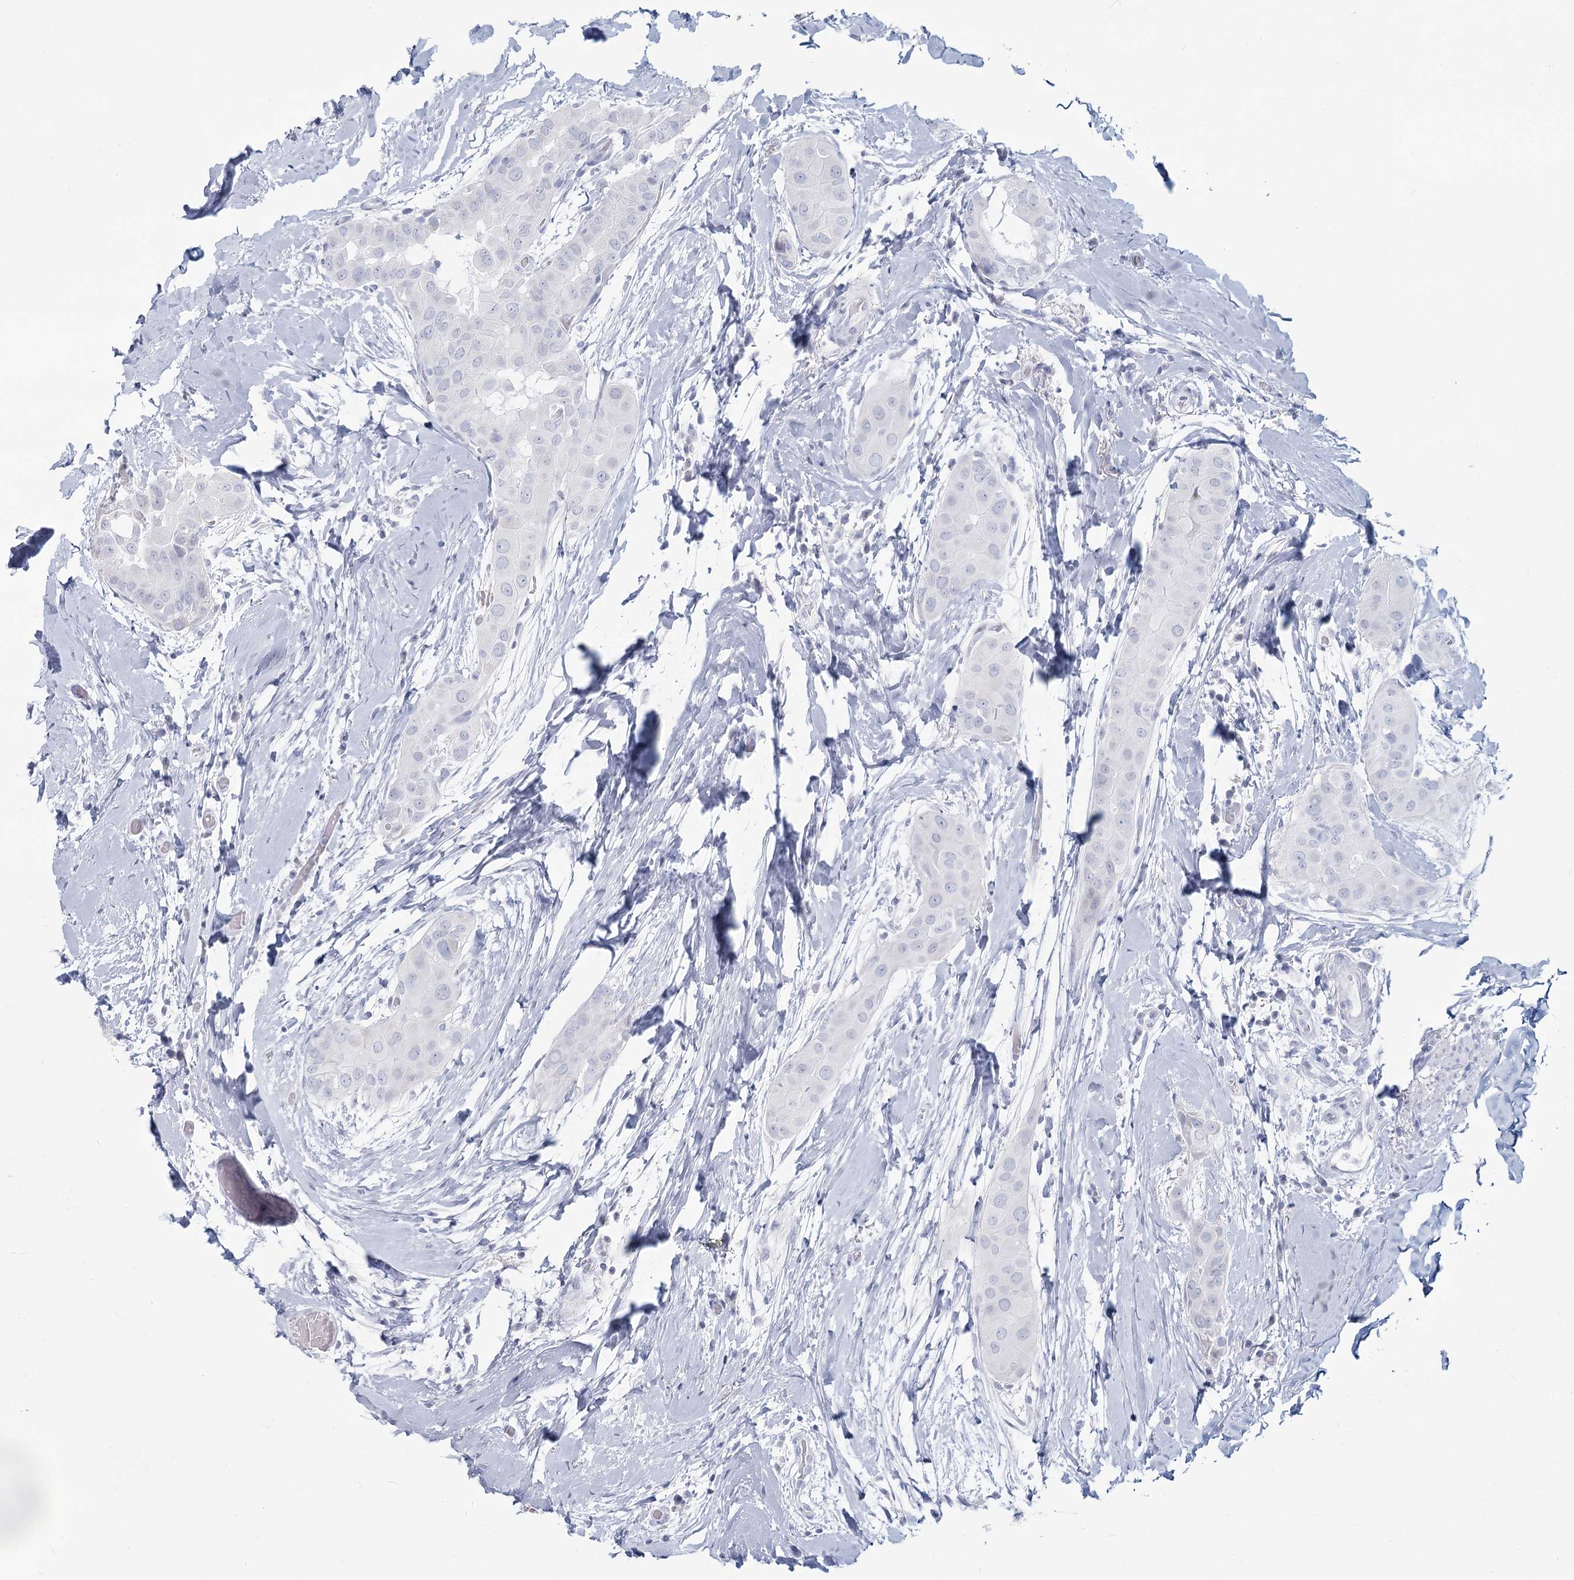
{"staining": {"intensity": "negative", "quantity": "none", "location": "none"}, "tissue": "thyroid cancer", "cell_type": "Tumor cells", "image_type": "cancer", "snomed": [{"axis": "morphology", "description": "Papillary adenocarcinoma, NOS"}, {"axis": "topography", "description": "Thyroid gland"}], "caption": "Immunohistochemistry of human thyroid cancer demonstrates no positivity in tumor cells.", "gene": "SLC6A19", "patient": {"sex": "male", "age": 33}}